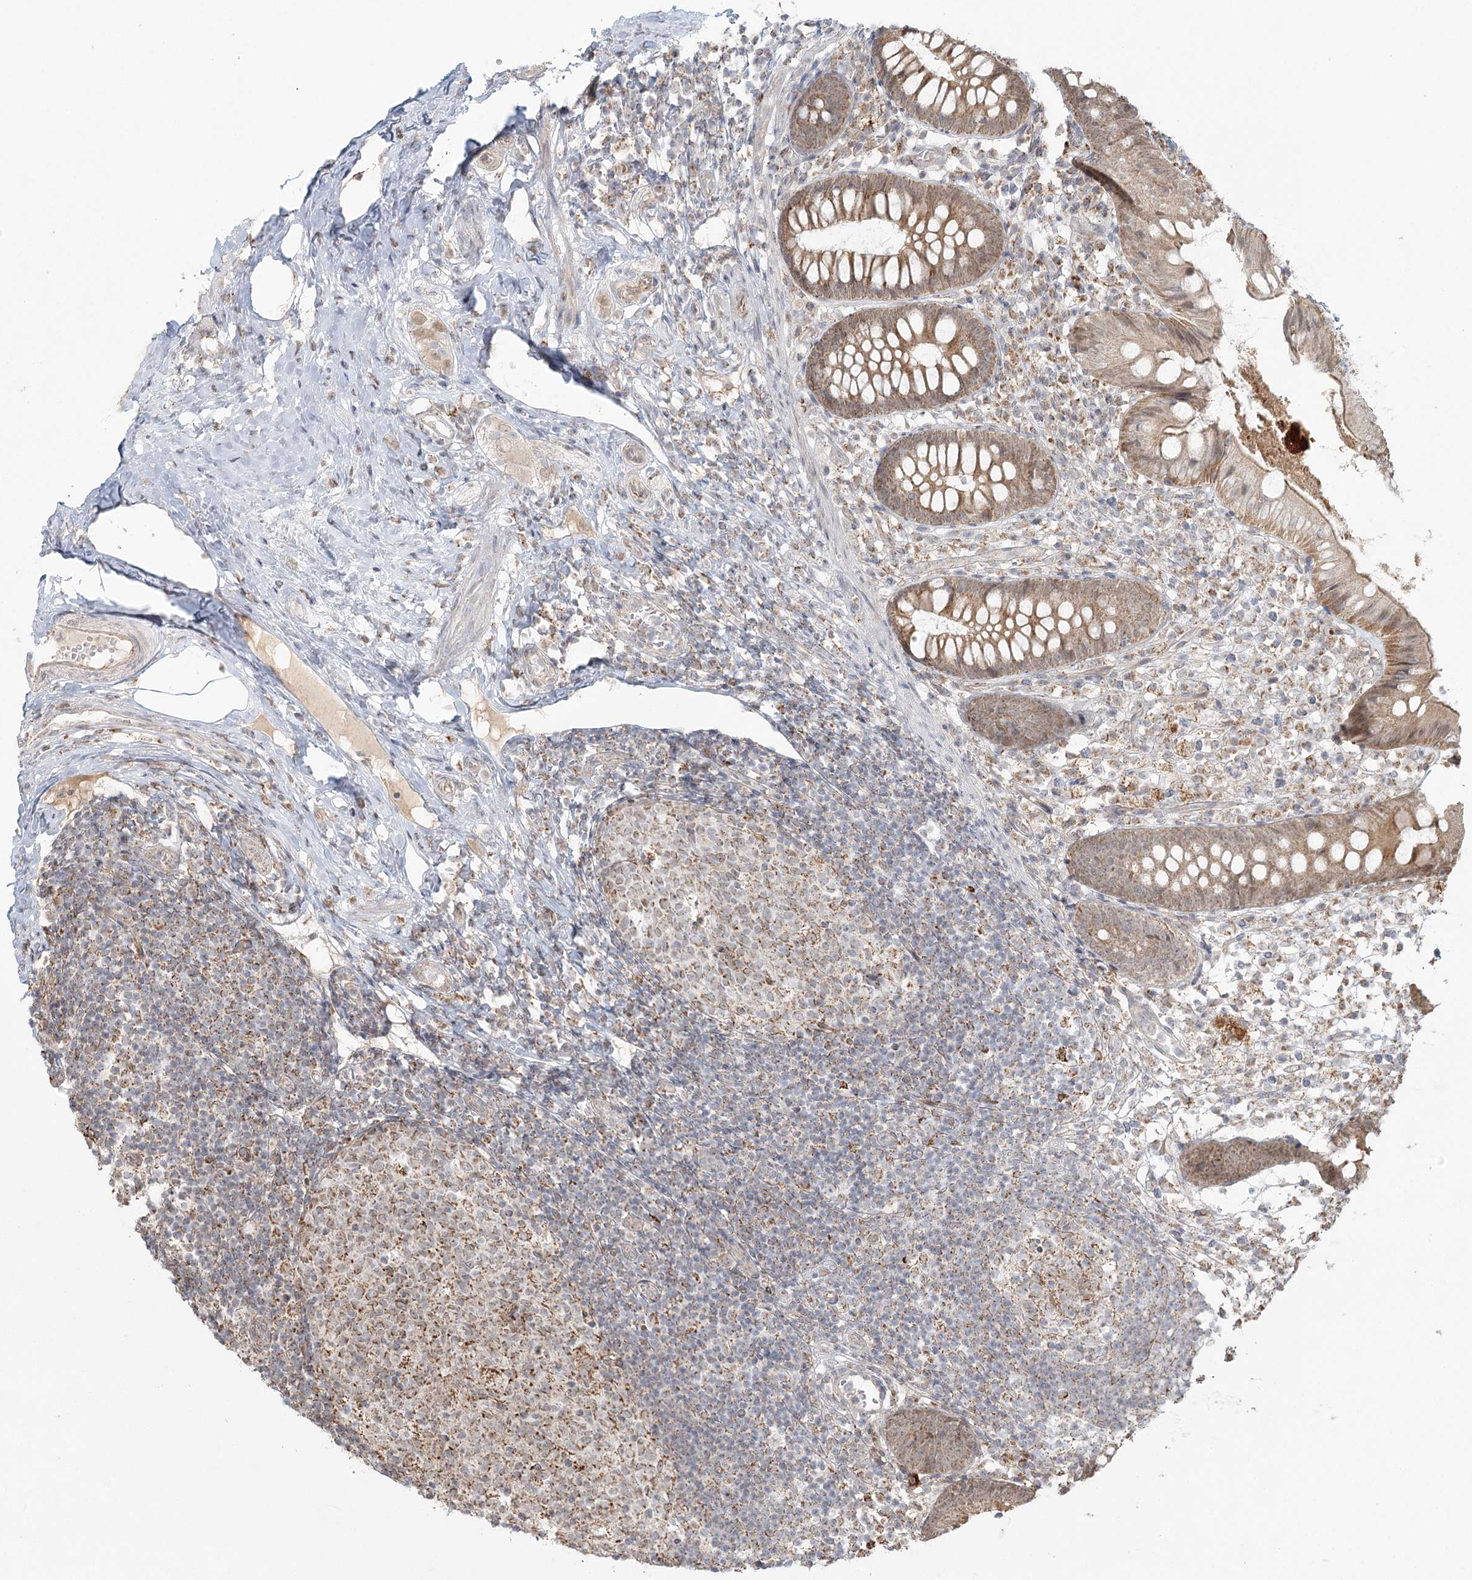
{"staining": {"intensity": "moderate", "quantity": ">75%", "location": "cytoplasmic/membranous,nuclear"}, "tissue": "appendix", "cell_type": "Glandular cells", "image_type": "normal", "snomed": [{"axis": "morphology", "description": "Normal tissue, NOS"}, {"axis": "topography", "description": "Appendix"}], "caption": "Protein staining shows moderate cytoplasmic/membranous,nuclear staining in about >75% of glandular cells in unremarkable appendix. (DAB = brown stain, brightfield microscopy at high magnification).", "gene": "LACTB", "patient": {"sex": "female", "age": 20}}